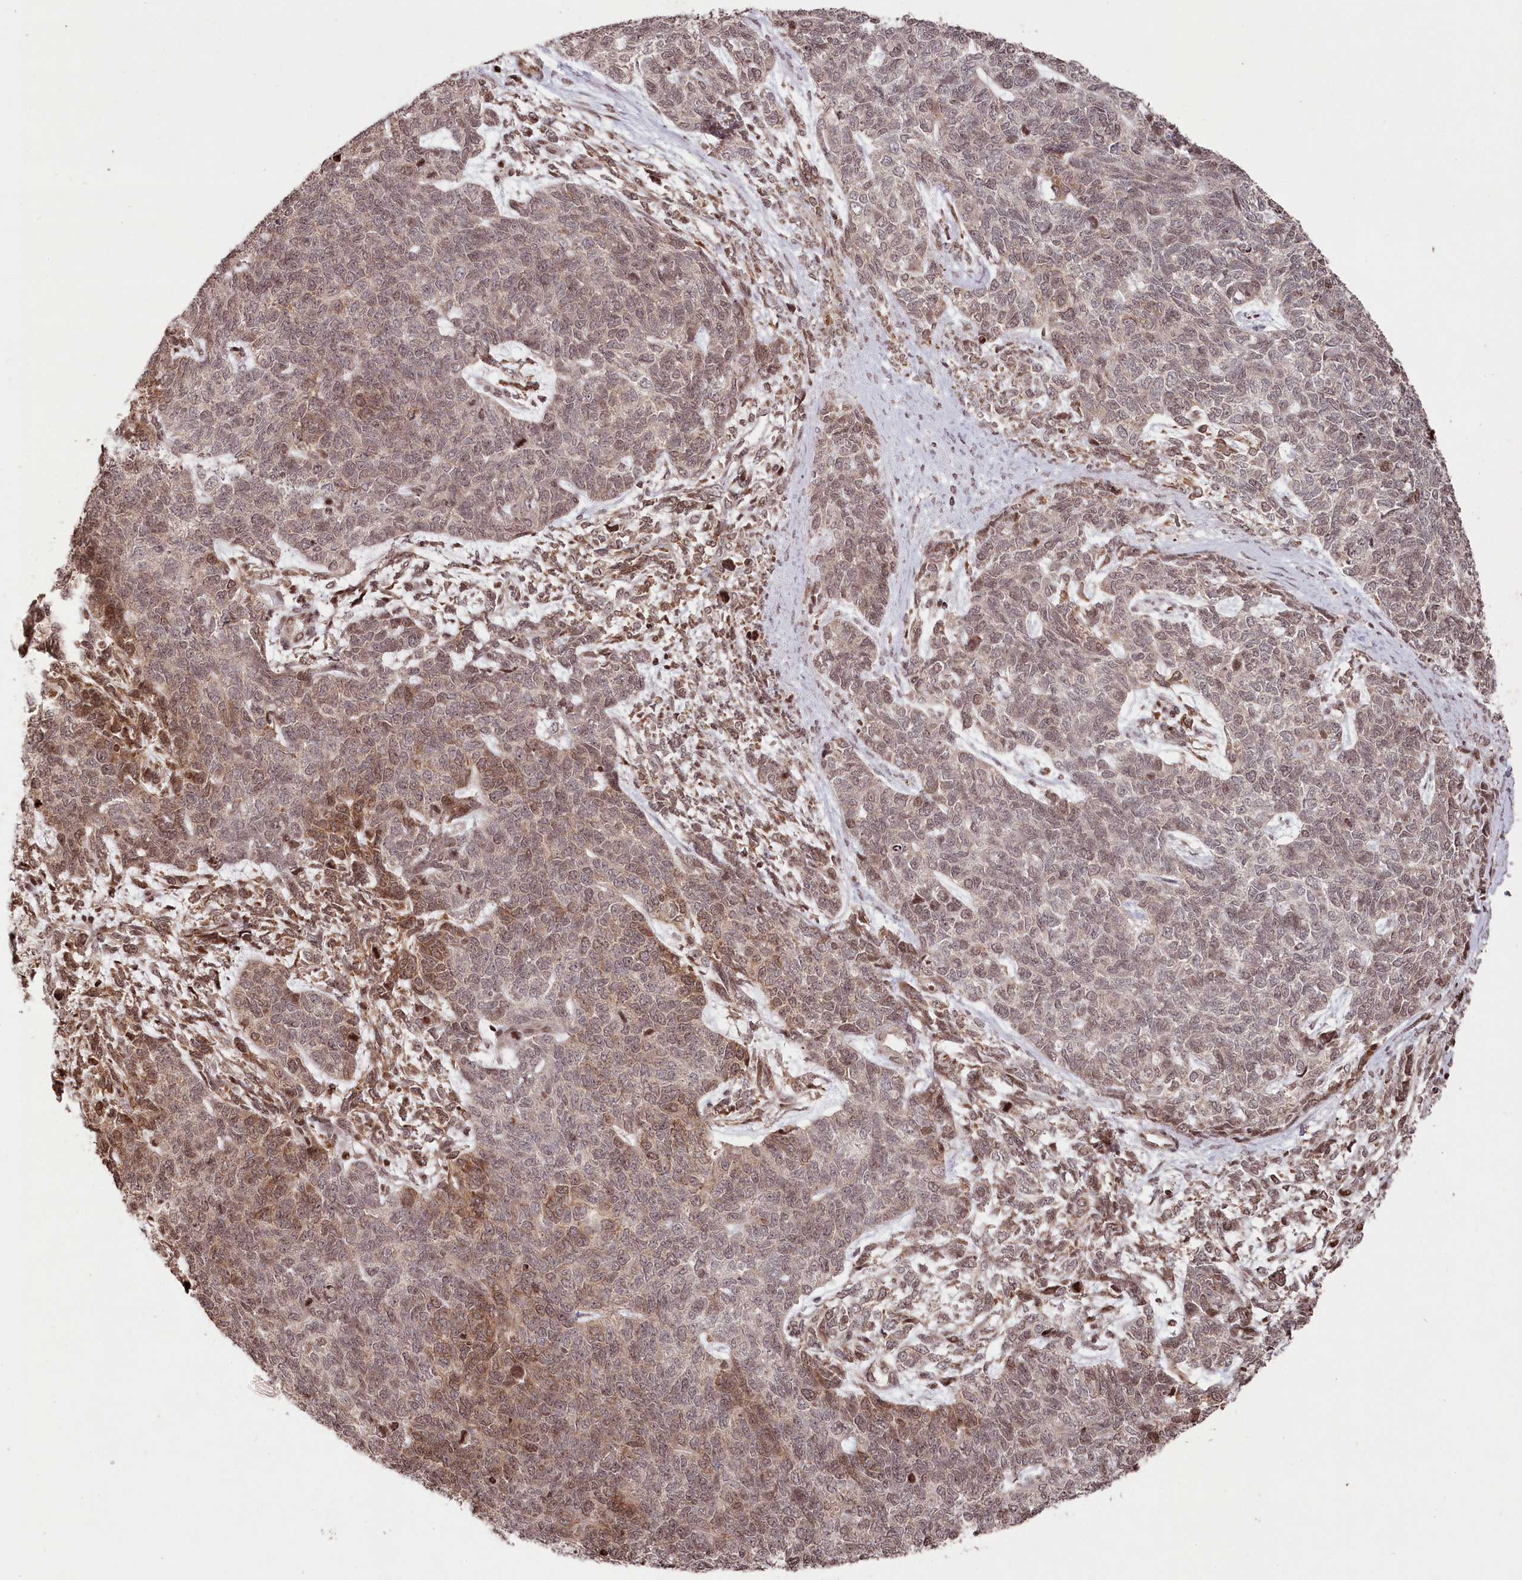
{"staining": {"intensity": "moderate", "quantity": ">75%", "location": "nuclear"}, "tissue": "cervical cancer", "cell_type": "Tumor cells", "image_type": "cancer", "snomed": [{"axis": "morphology", "description": "Squamous cell carcinoma, NOS"}, {"axis": "topography", "description": "Cervix"}], "caption": "Protein staining of cervical cancer tissue displays moderate nuclear staining in about >75% of tumor cells. The staining is performed using DAB brown chromogen to label protein expression. The nuclei are counter-stained blue using hematoxylin.", "gene": "CCSER2", "patient": {"sex": "female", "age": 63}}